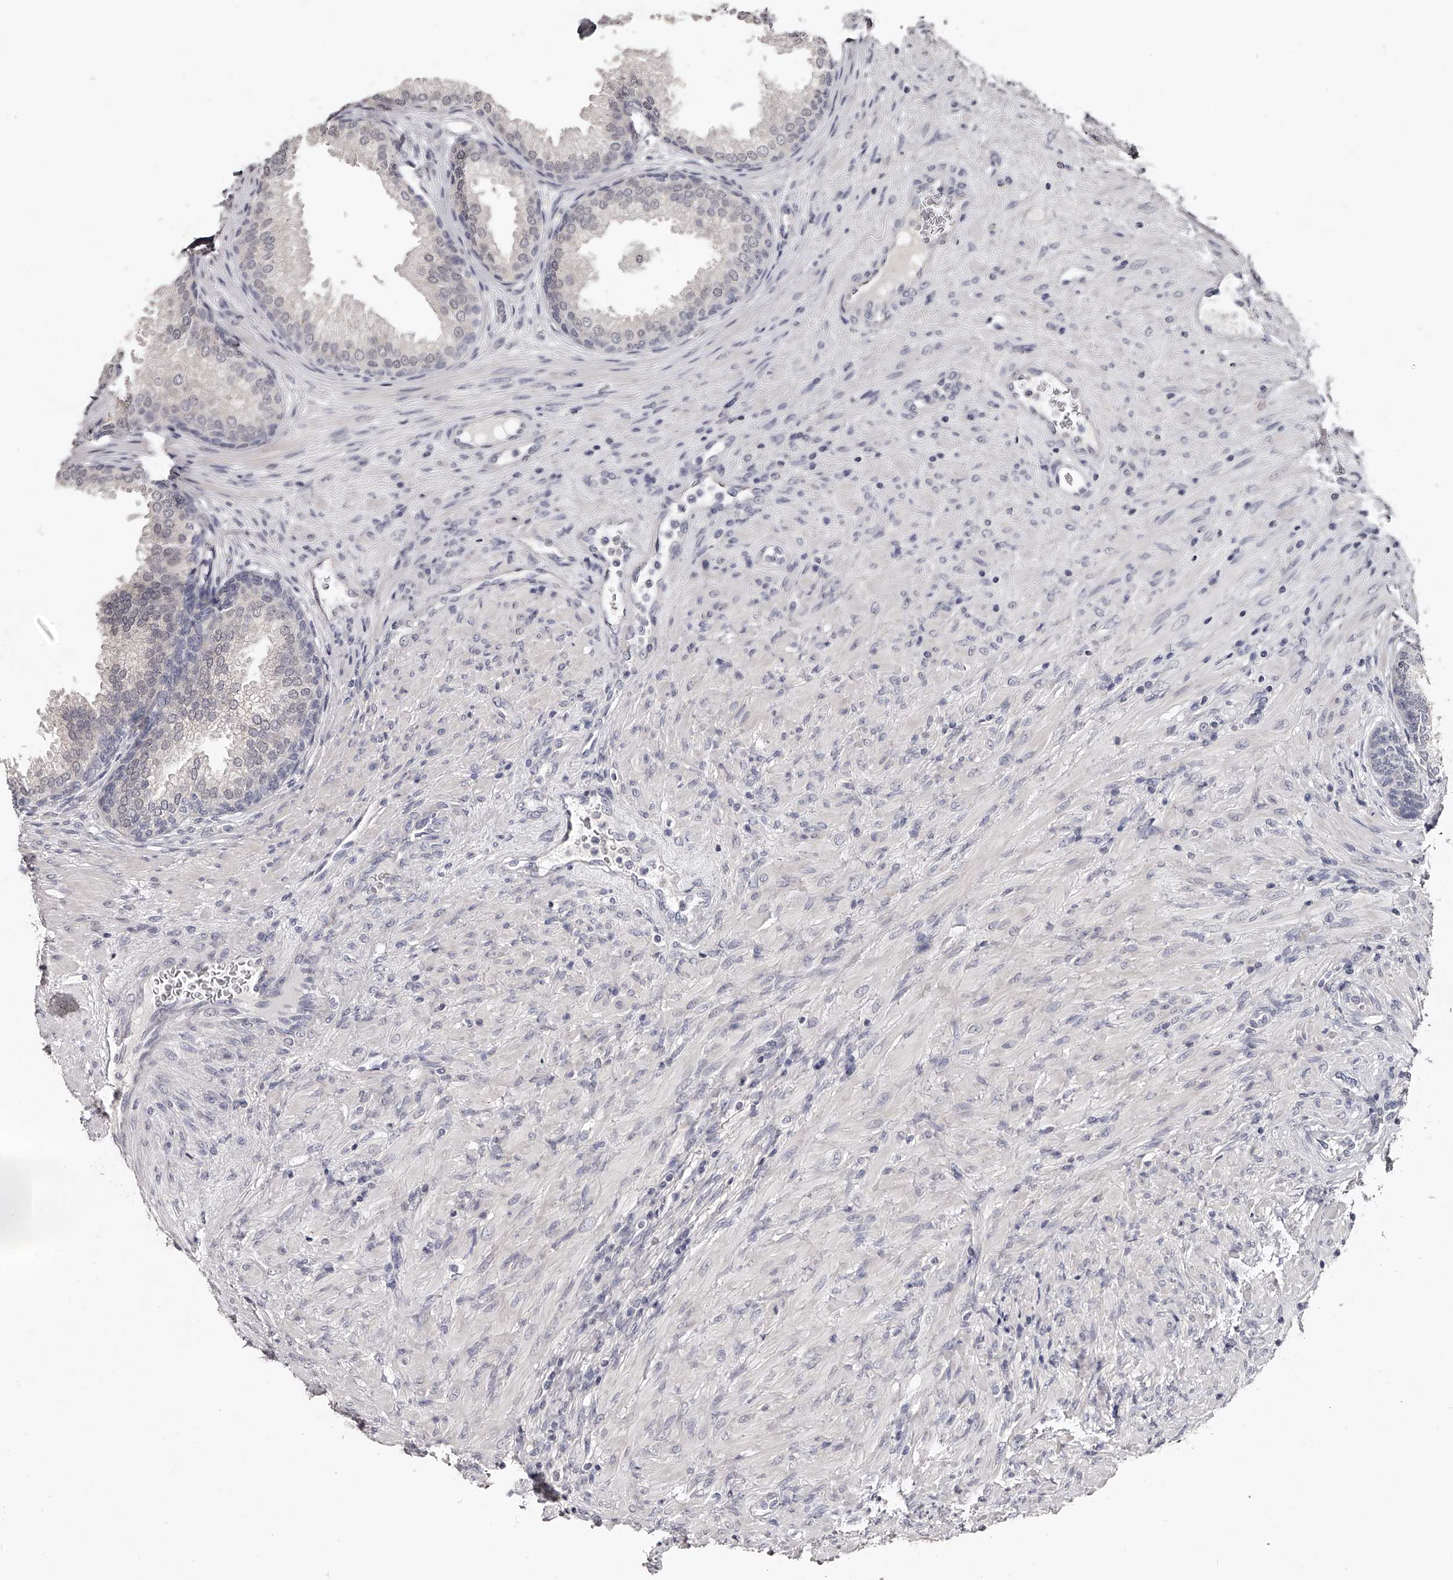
{"staining": {"intensity": "negative", "quantity": "none", "location": "none"}, "tissue": "prostate", "cell_type": "Glandular cells", "image_type": "normal", "snomed": [{"axis": "morphology", "description": "Normal tissue, NOS"}, {"axis": "topography", "description": "Prostate"}], "caption": "Glandular cells show no significant expression in normal prostate. (DAB immunohistochemistry (IHC), high magnification).", "gene": "NT5DC1", "patient": {"sex": "male", "age": 76}}